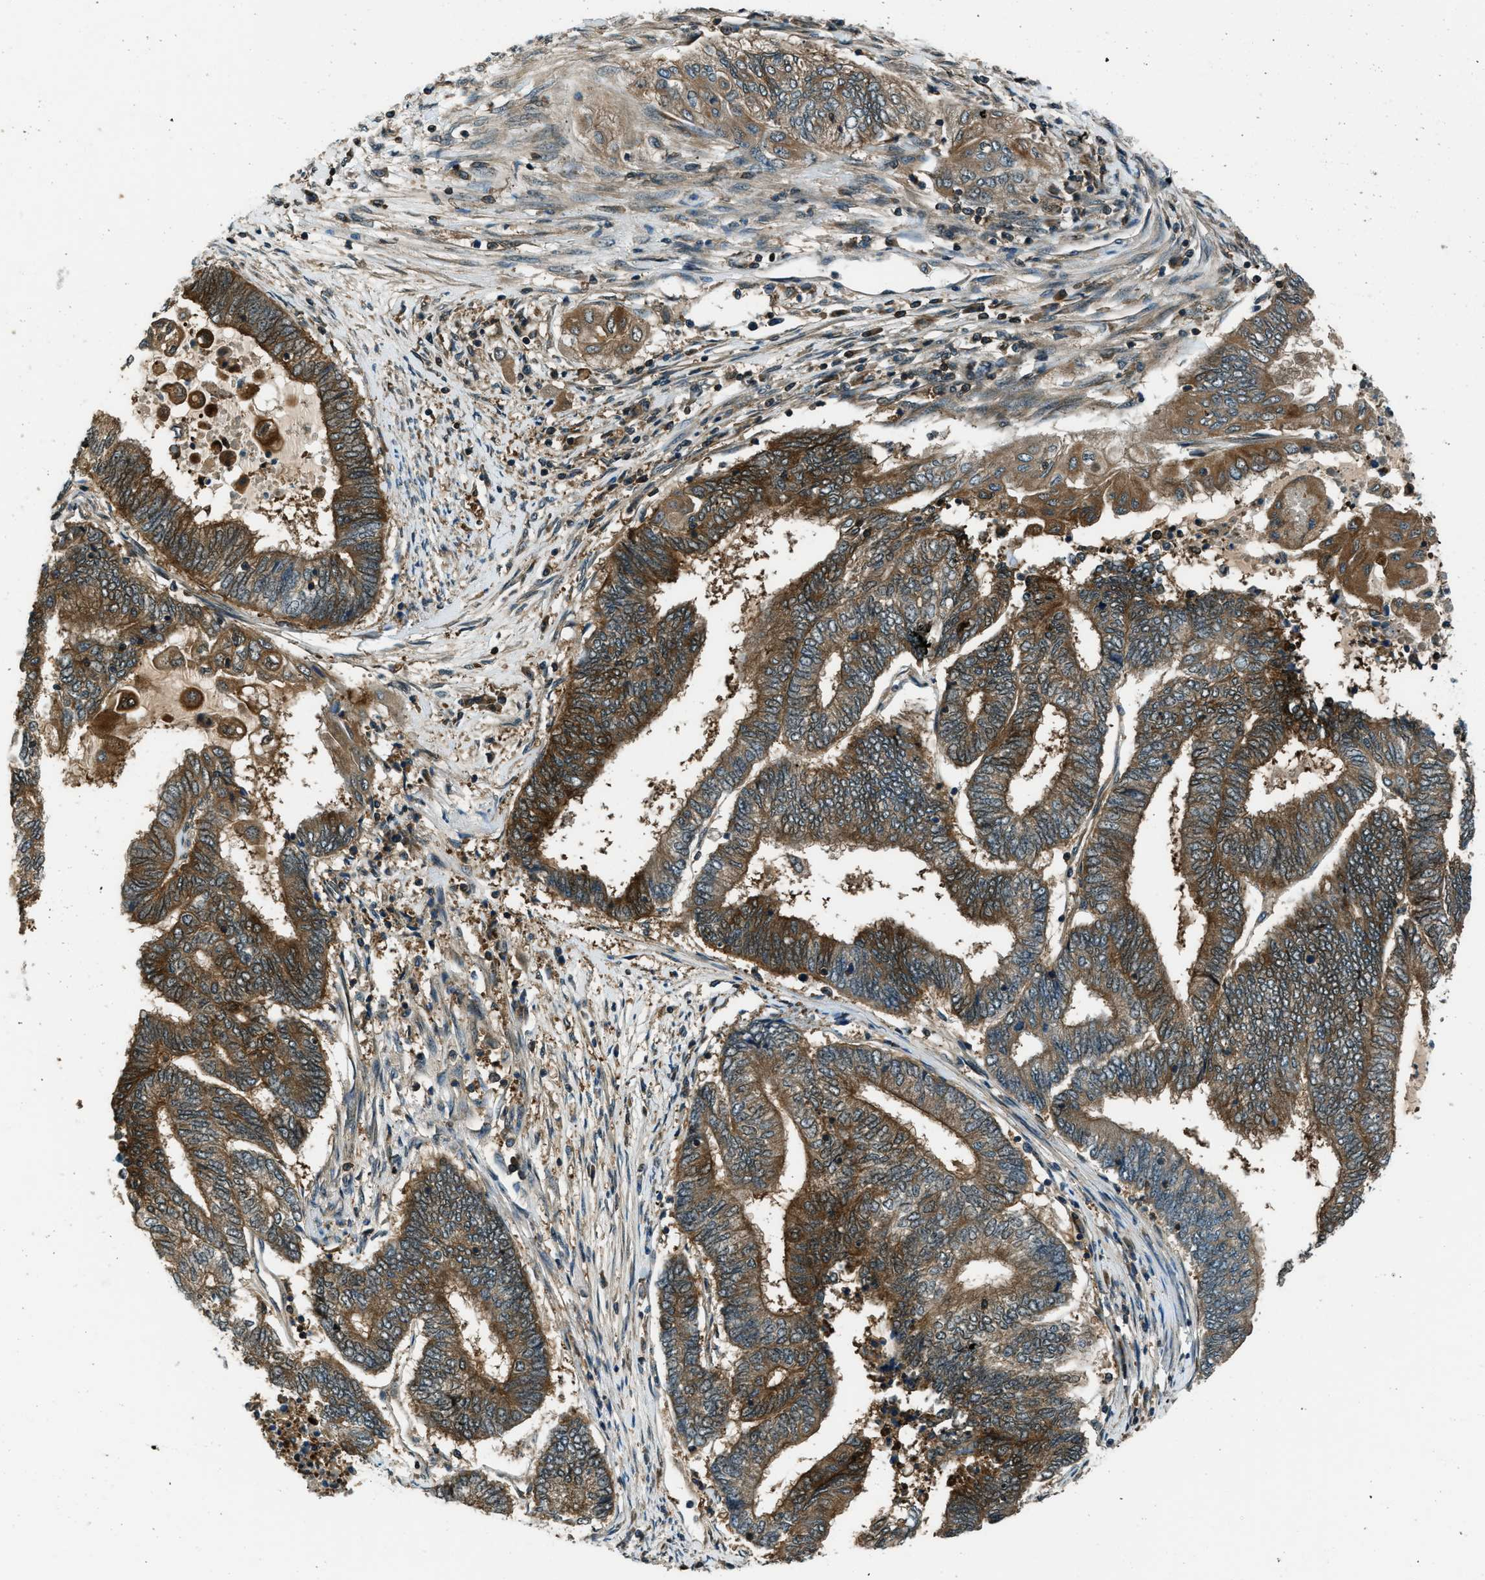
{"staining": {"intensity": "strong", "quantity": ">75%", "location": "cytoplasmic/membranous"}, "tissue": "endometrial cancer", "cell_type": "Tumor cells", "image_type": "cancer", "snomed": [{"axis": "morphology", "description": "Adenocarcinoma, NOS"}, {"axis": "topography", "description": "Uterus"}, {"axis": "topography", "description": "Endometrium"}], "caption": "Human endometrial cancer (adenocarcinoma) stained with a protein marker displays strong staining in tumor cells.", "gene": "HEBP2", "patient": {"sex": "female", "age": 70}}